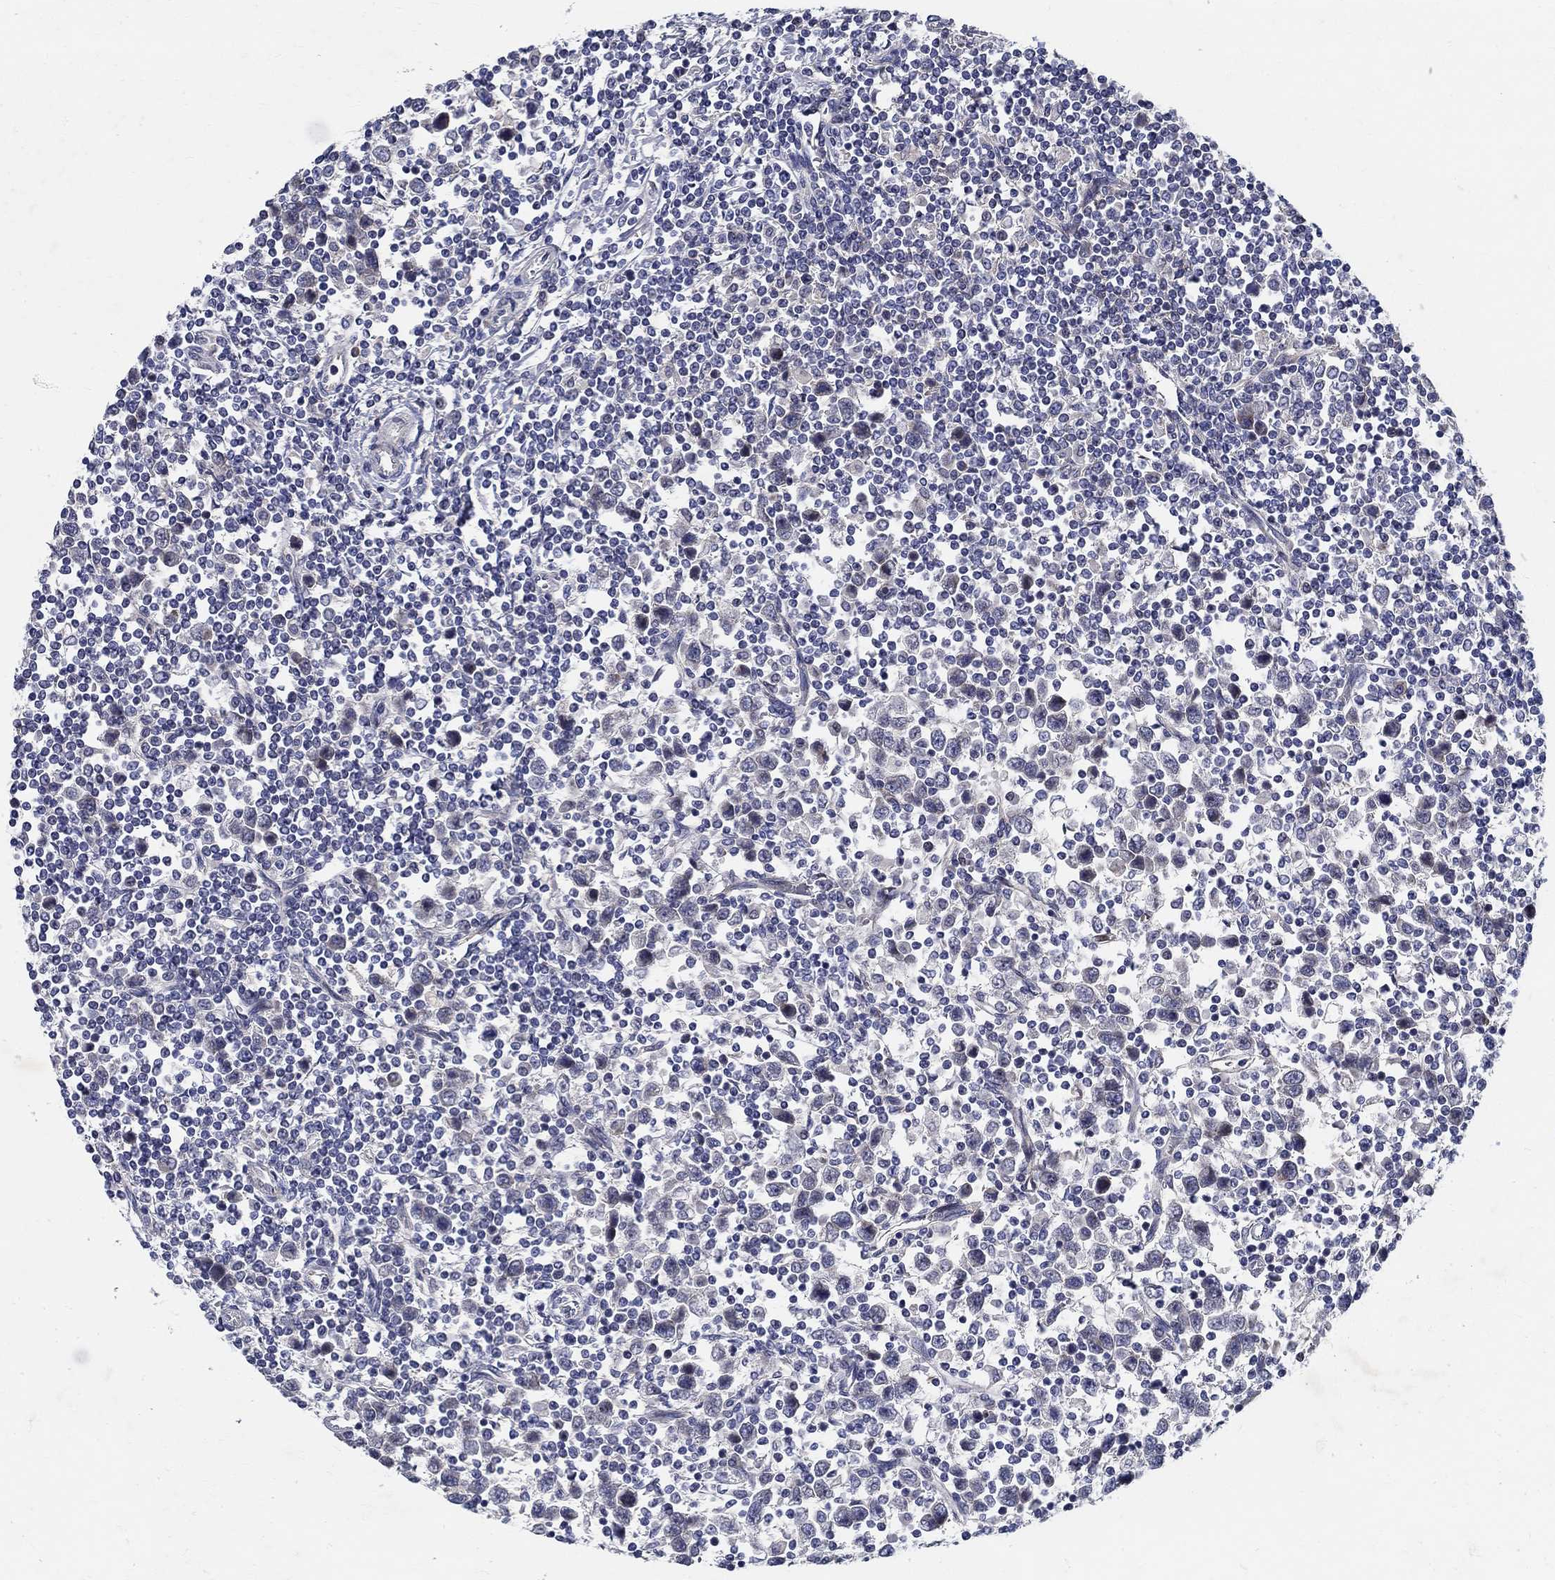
{"staining": {"intensity": "negative", "quantity": "none", "location": "none"}, "tissue": "testis cancer", "cell_type": "Tumor cells", "image_type": "cancer", "snomed": [{"axis": "morphology", "description": "Normal tissue, NOS"}, {"axis": "morphology", "description": "Seminoma, NOS"}, {"axis": "topography", "description": "Testis"}, {"axis": "topography", "description": "Epididymis"}], "caption": "This is an IHC micrograph of human testis cancer. There is no positivity in tumor cells.", "gene": "C16orf46", "patient": {"sex": "male", "age": 34}}